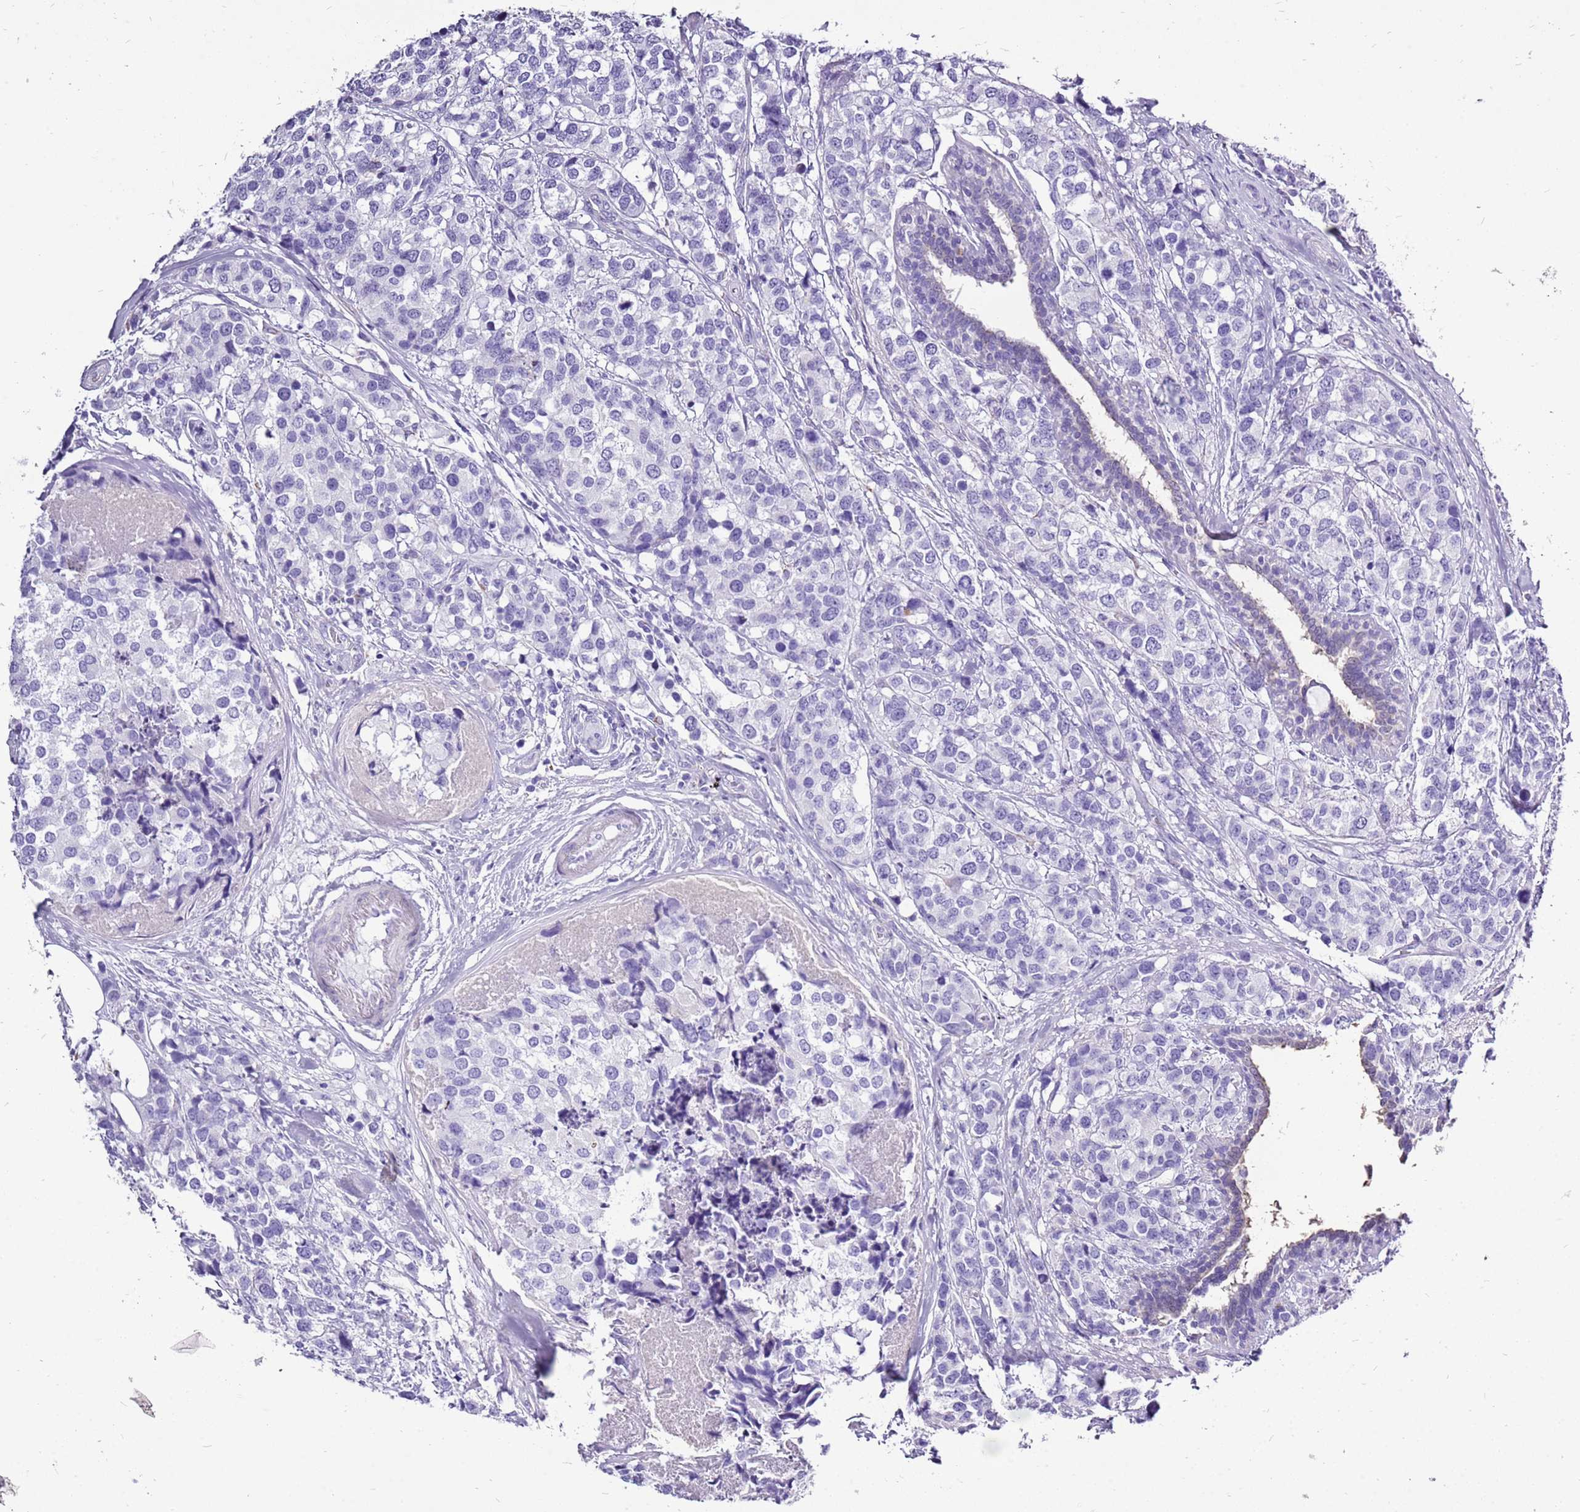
{"staining": {"intensity": "negative", "quantity": "none", "location": "none"}, "tissue": "breast cancer", "cell_type": "Tumor cells", "image_type": "cancer", "snomed": [{"axis": "morphology", "description": "Lobular carcinoma"}, {"axis": "topography", "description": "Breast"}], "caption": "DAB (3,3'-diaminobenzidine) immunohistochemical staining of breast cancer (lobular carcinoma) displays no significant staining in tumor cells.", "gene": "ACSS3", "patient": {"sex": "female", "age": 59}}